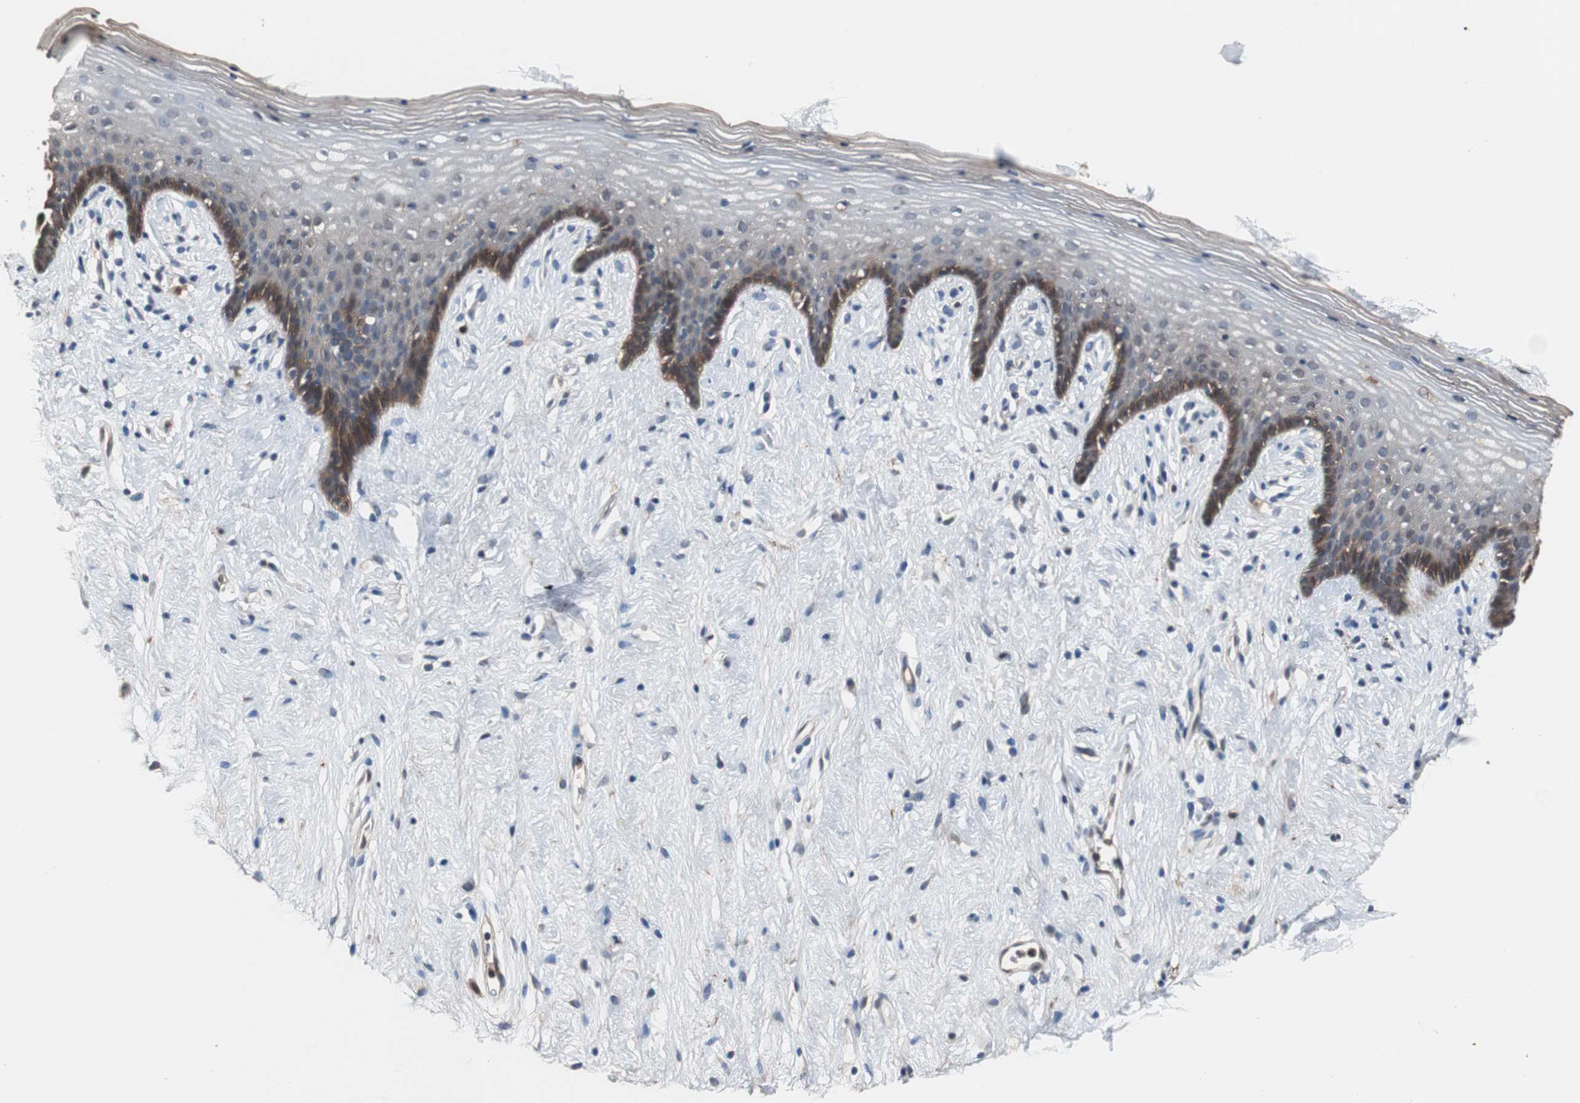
{"staining": {"intensity": "strong", "quantity": "<25%", "location": "cytoplasmic/membranous"}, "tissue": "vagina", "cell_type": "Squamous epithelial cells", "image_type": "normal", "snomed": [{"axis": "morphology", "description": "Normal tissue, NOS"}, {"axis": "topography", "description": "Vagina"}], "caption": "Immunohistochemistry (IHC) of normal human vagina displays medium levels of strong cytoplasmic/membranous positivity in about <25% of squamous epithelial cells. The staining is performed using DAB (3,3'-diaminobenzidine) brown chromogen to label protein expression. The nuclei are counter-stained blue using hematoxylin.", "gene": "ANXA4", "patient": {"sex": "female", "age": 44}}